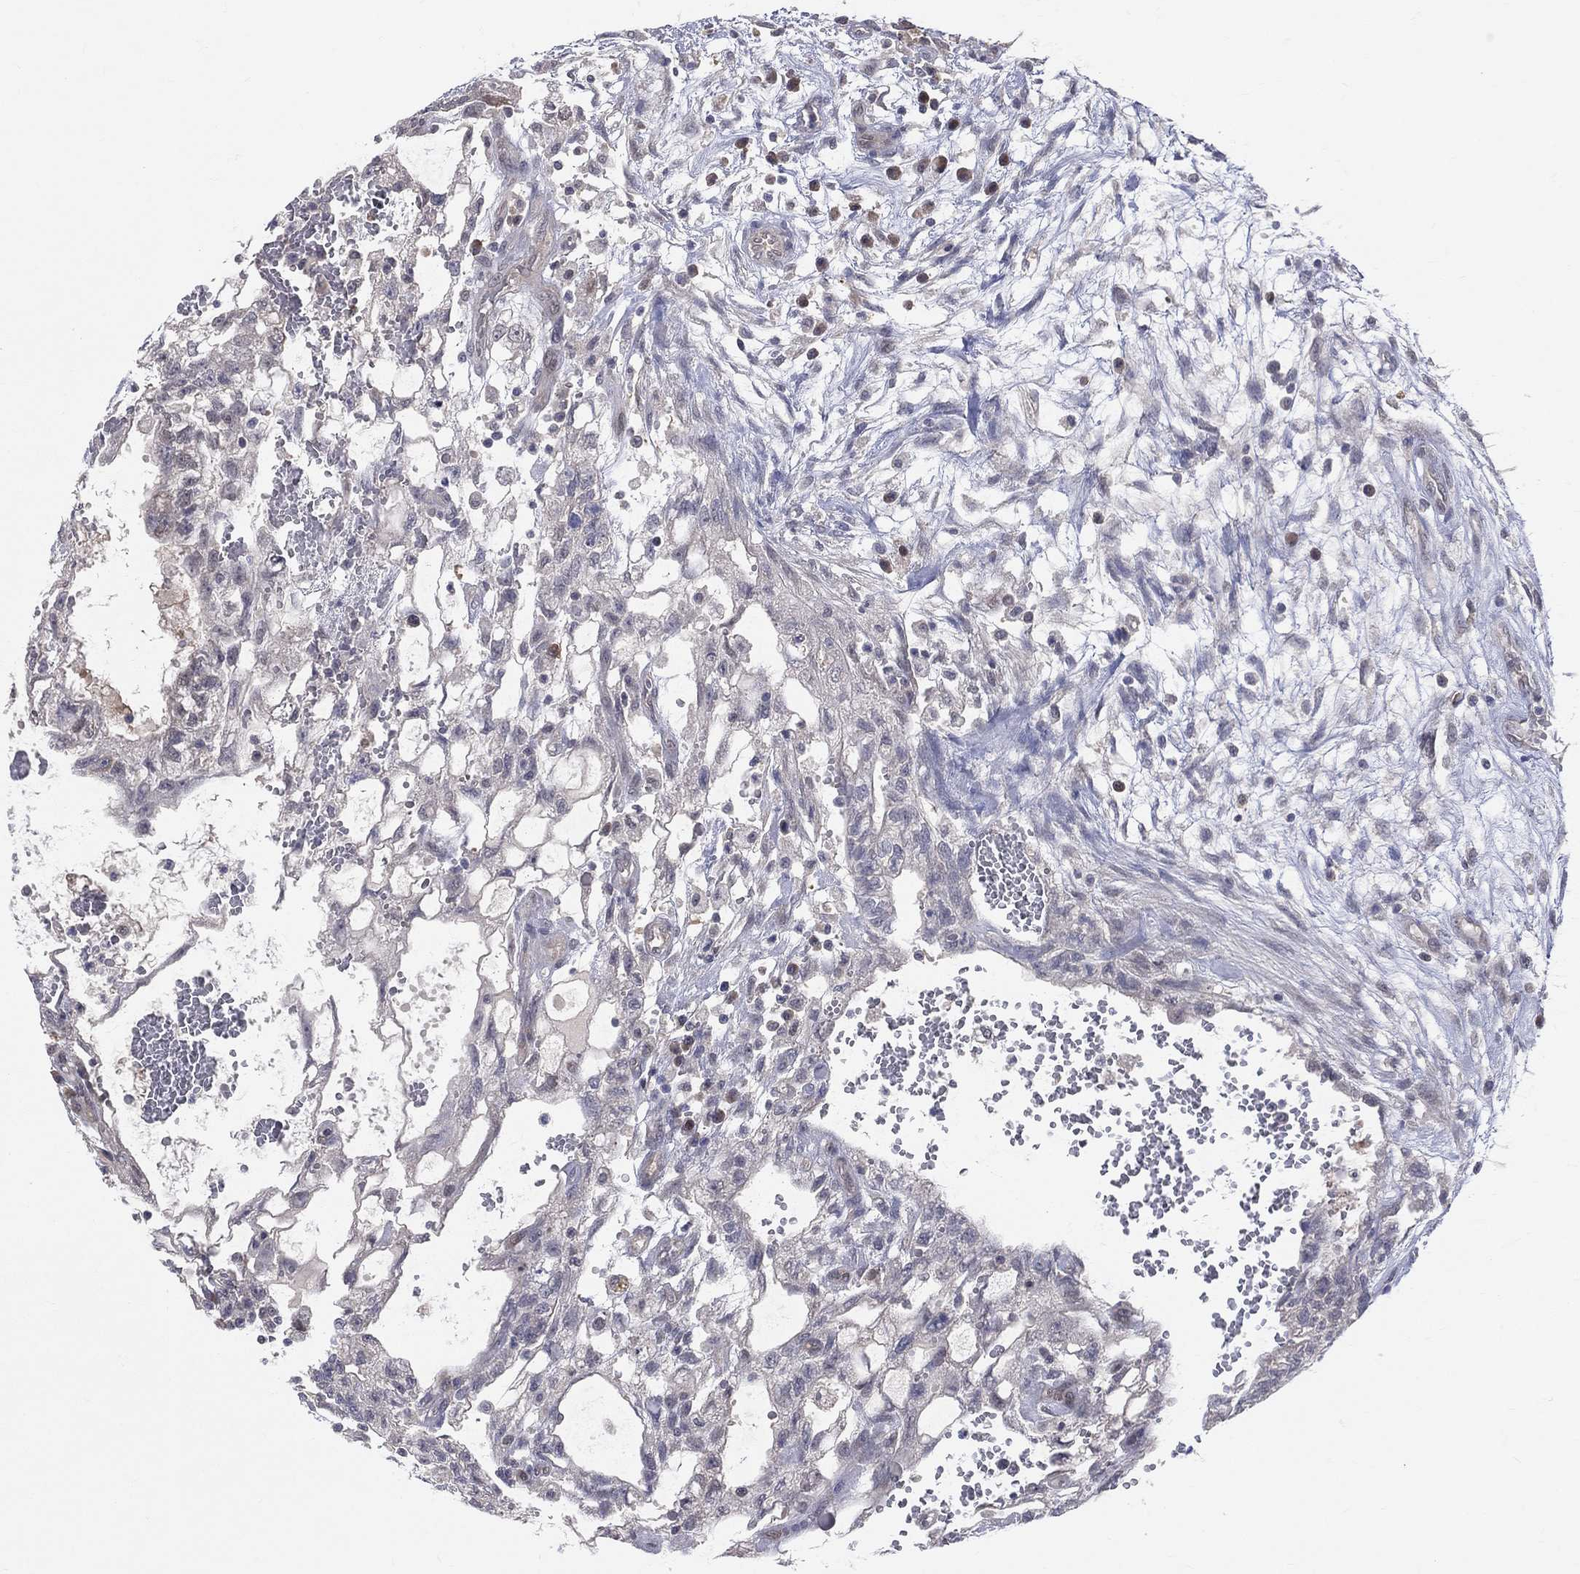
{"staining": {"intensity": "negative", "quantity": "none", "location": "none"}, "tissue": "testis cancer", "cell_type": "Tumor cells", "image_type": "cancer", "snomed": [{"axis": "morphology", "description": "Normal tissue, NOS"}, {"axis": "morphology", "description": "Carcinoma, Embryonal, NOS"}, {"axis": "topography", "description": "Testis"}, {"axis": "topography", "description": "Epididymis"}], "caption": "This histopathology image is of embryonal carcinoma (testis) stained with IHC to label a protein in brown with the nuclei are counter-stained blue. There is no positivity in tumor cells. (DAB immunohistochemistry visualized using brightfield microscopy, high magnification).", "gene": "DLG4", "patient": {"sex": "male", "age": 32}}